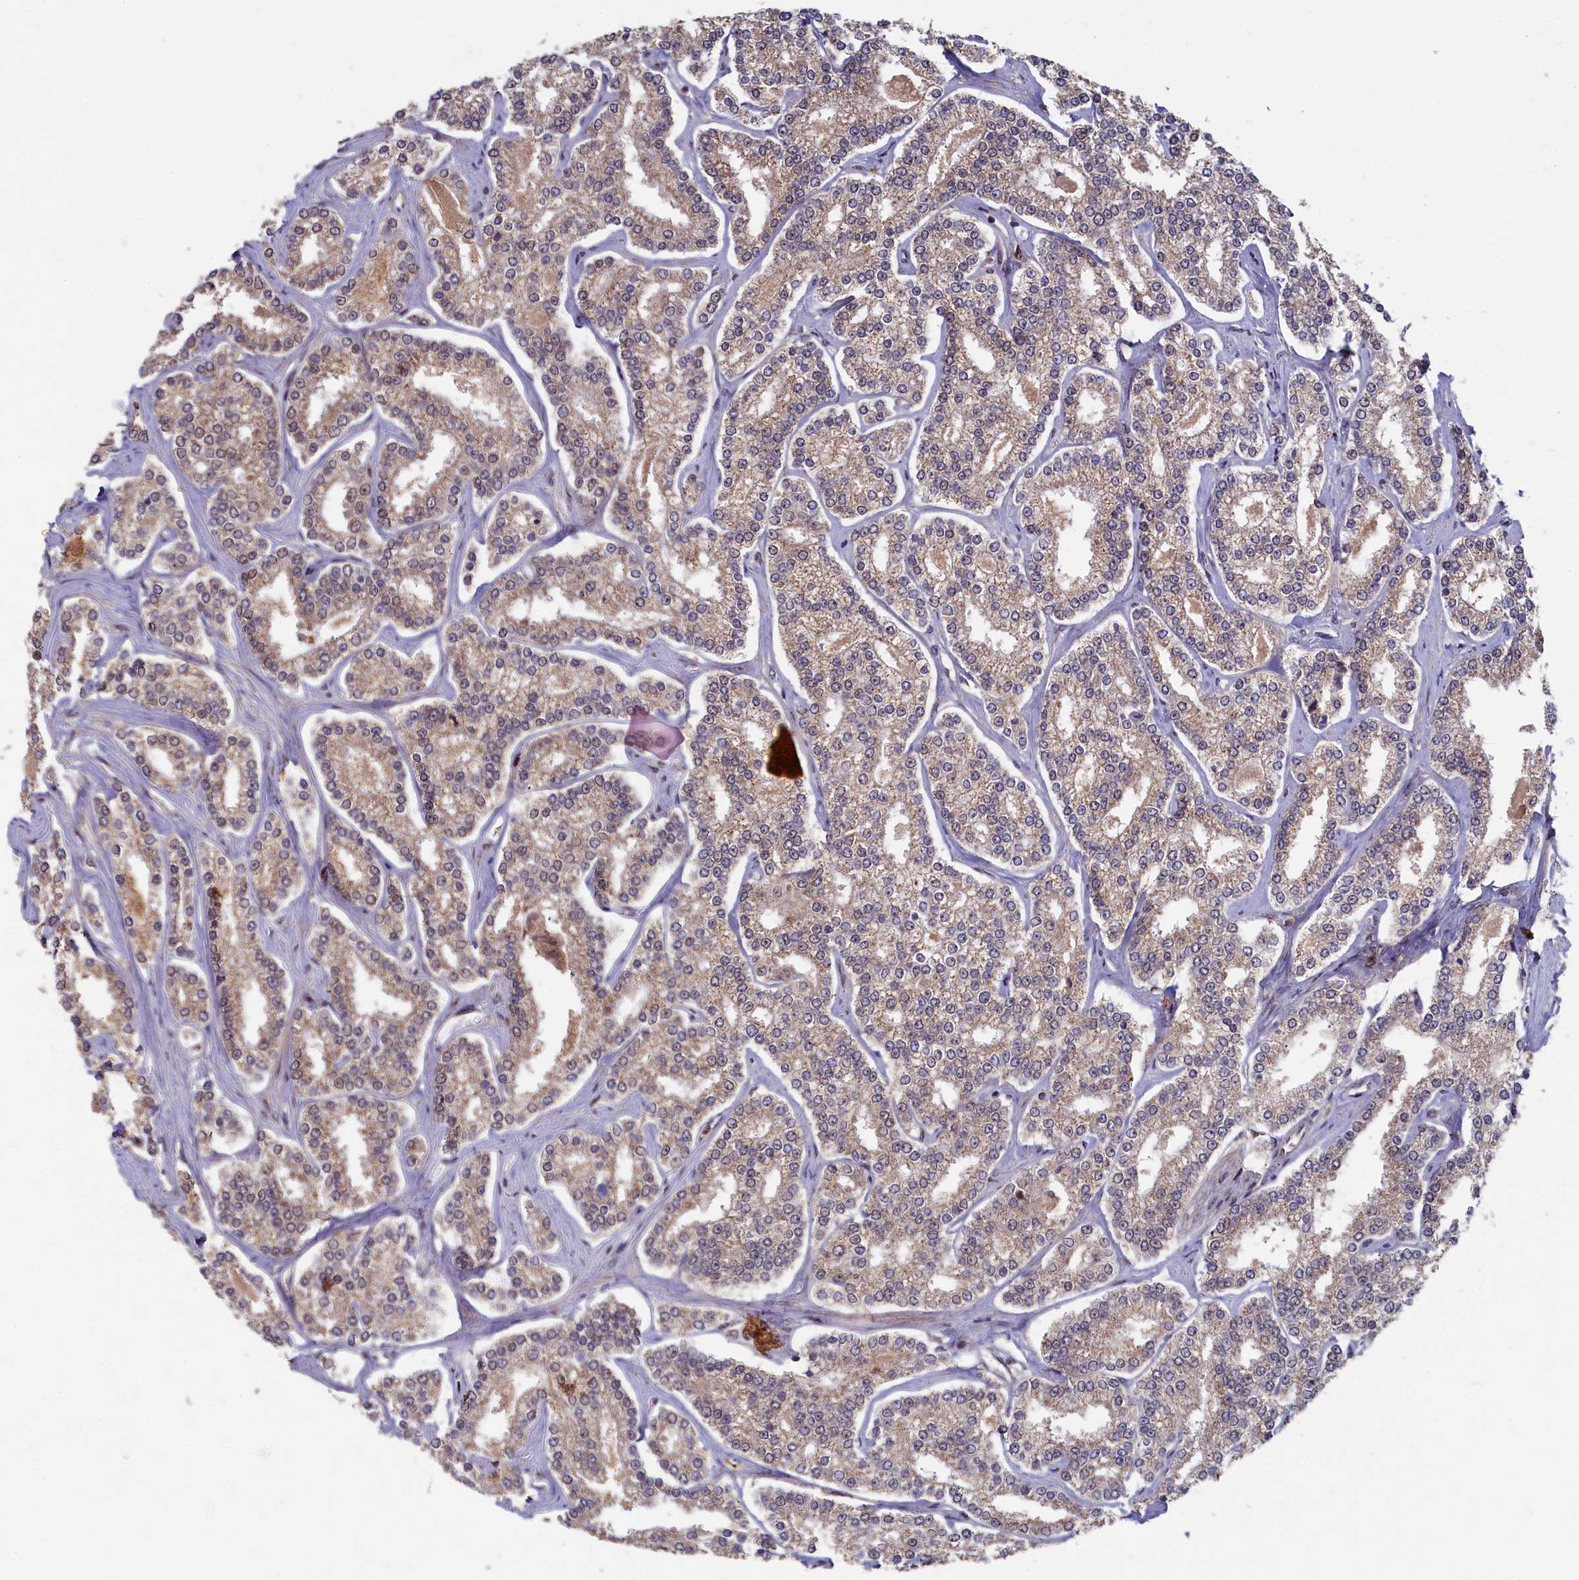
{"staining": {"intensity": "weak", "quantity": "25%-75%", "location": "cytoplasmic/membranous,nuclear"}, "tissue": "prostate cancer", "cell_type": "Tumor cells", "image_type": "cancer", "snomed": [{"axis": "morphology", "description": "Normal tissue, NOS"}, {"axis": "morphology", "description": "Adenocarcinoma, High grade"}, {"axis": "topography", "description": "Prostate"}], "caption": "High-grade adenocarcinoma (prostate) stained with immunohistochemistry demonstrates weak cytoplasmic/membranous and nuclear positivity in approximately 25%-75% of tumor cells.", "gene": "BRCA1", "patient": {"sex": "male", "age": 83}}